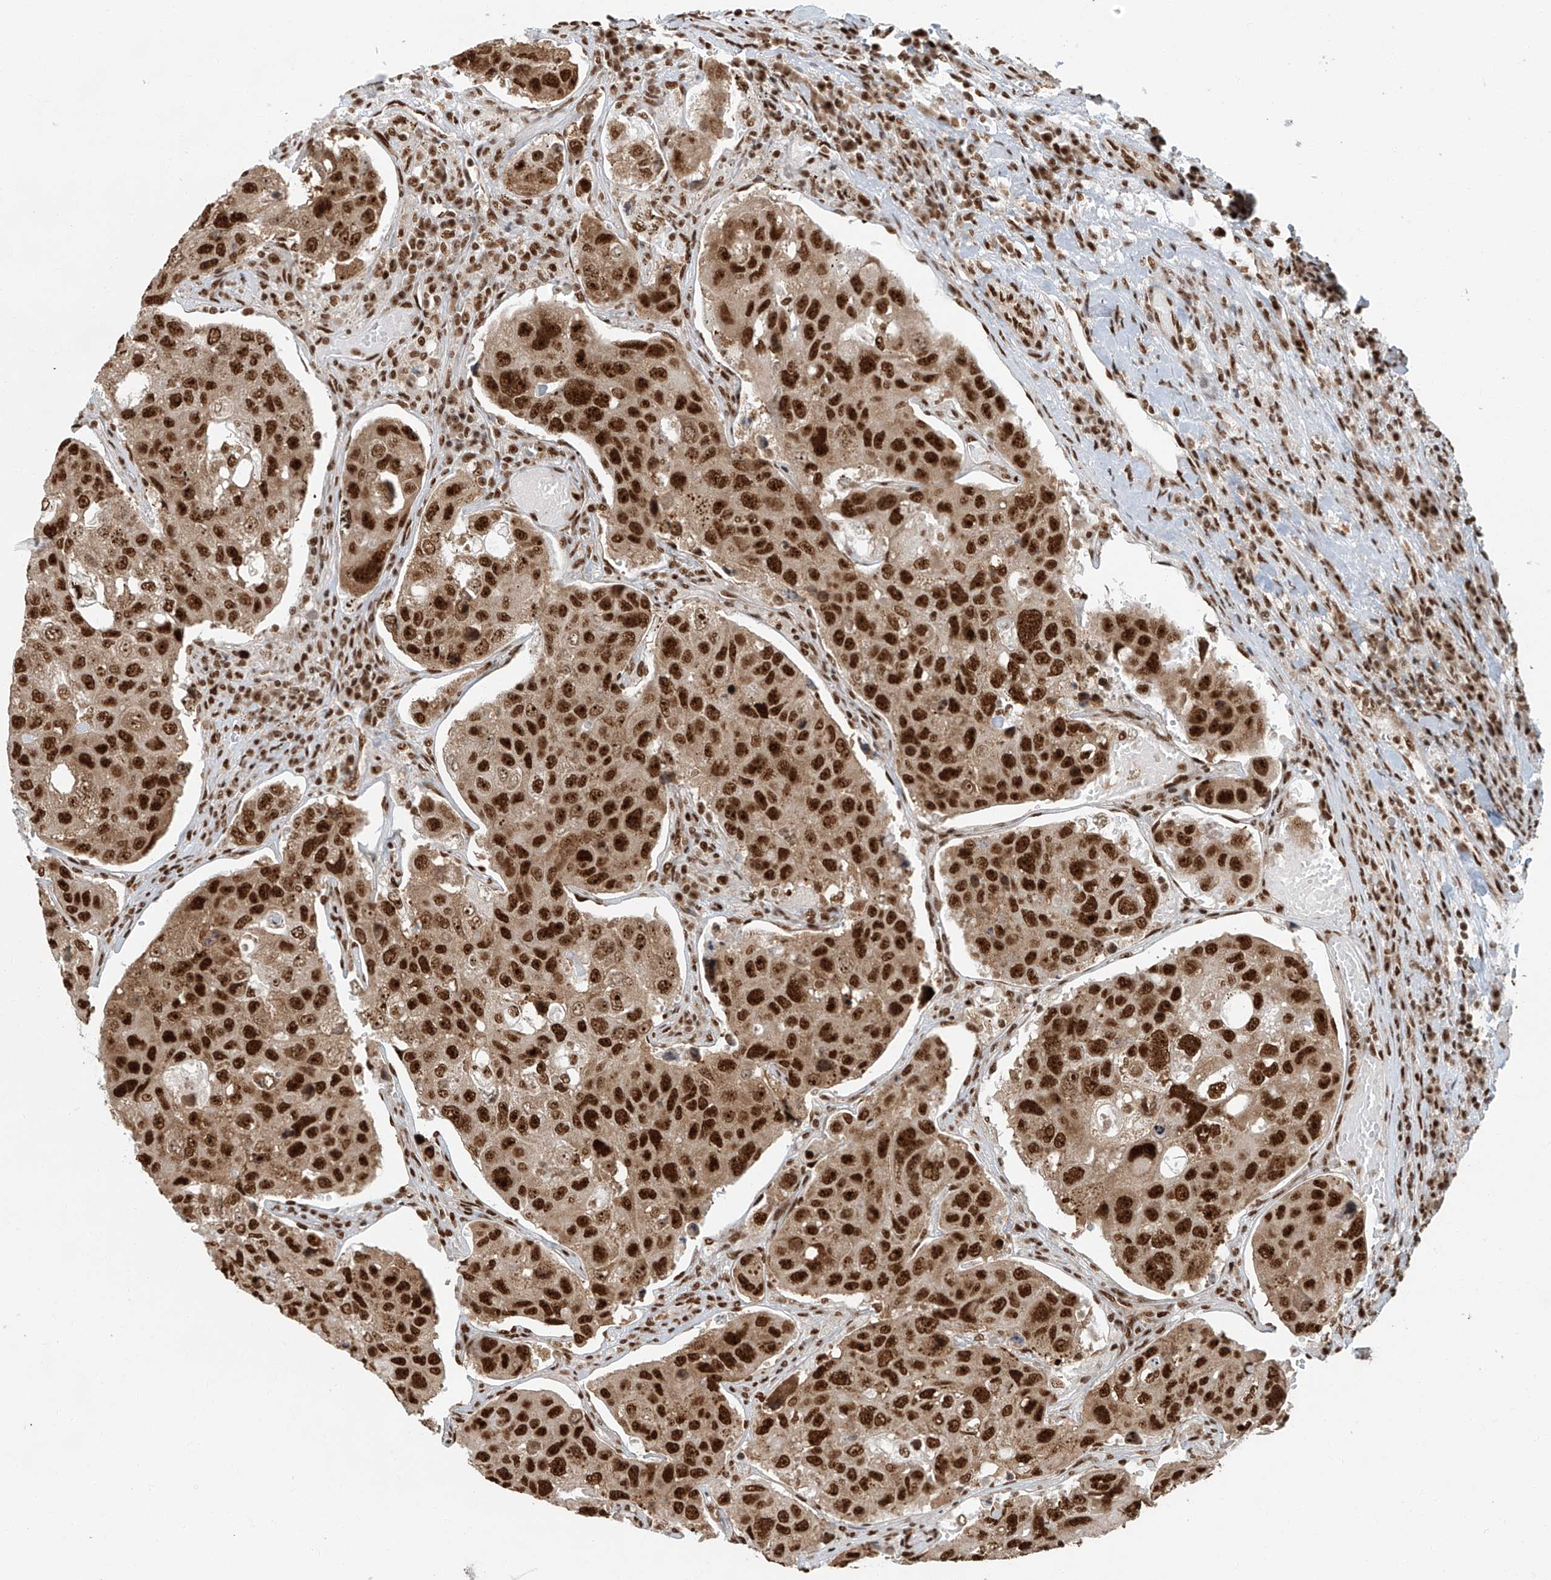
{"staining": {"intensity": "strong", "quantity": ">75%", "location": "nuclear"}, "tissue": "urothelial cancer", "cell_type": "Tumor cells", "image_type": "cancer", "snomed": [{"axis": "morphology", "description": "Urothelial carcinoma, High grade"}, {"axis": "topography", "description": "Lymph node"}, {"axis": "topography", "description": "Urinary bladder"}], "caption": "Urothelial cancer stained for a protein reveals strong nuclear positivity in tumor cells. (DAB IHC with brightfield microscopy, high magnification).", "gene": "FAM193B", "patient": {"sex": "male", "age": 51}}